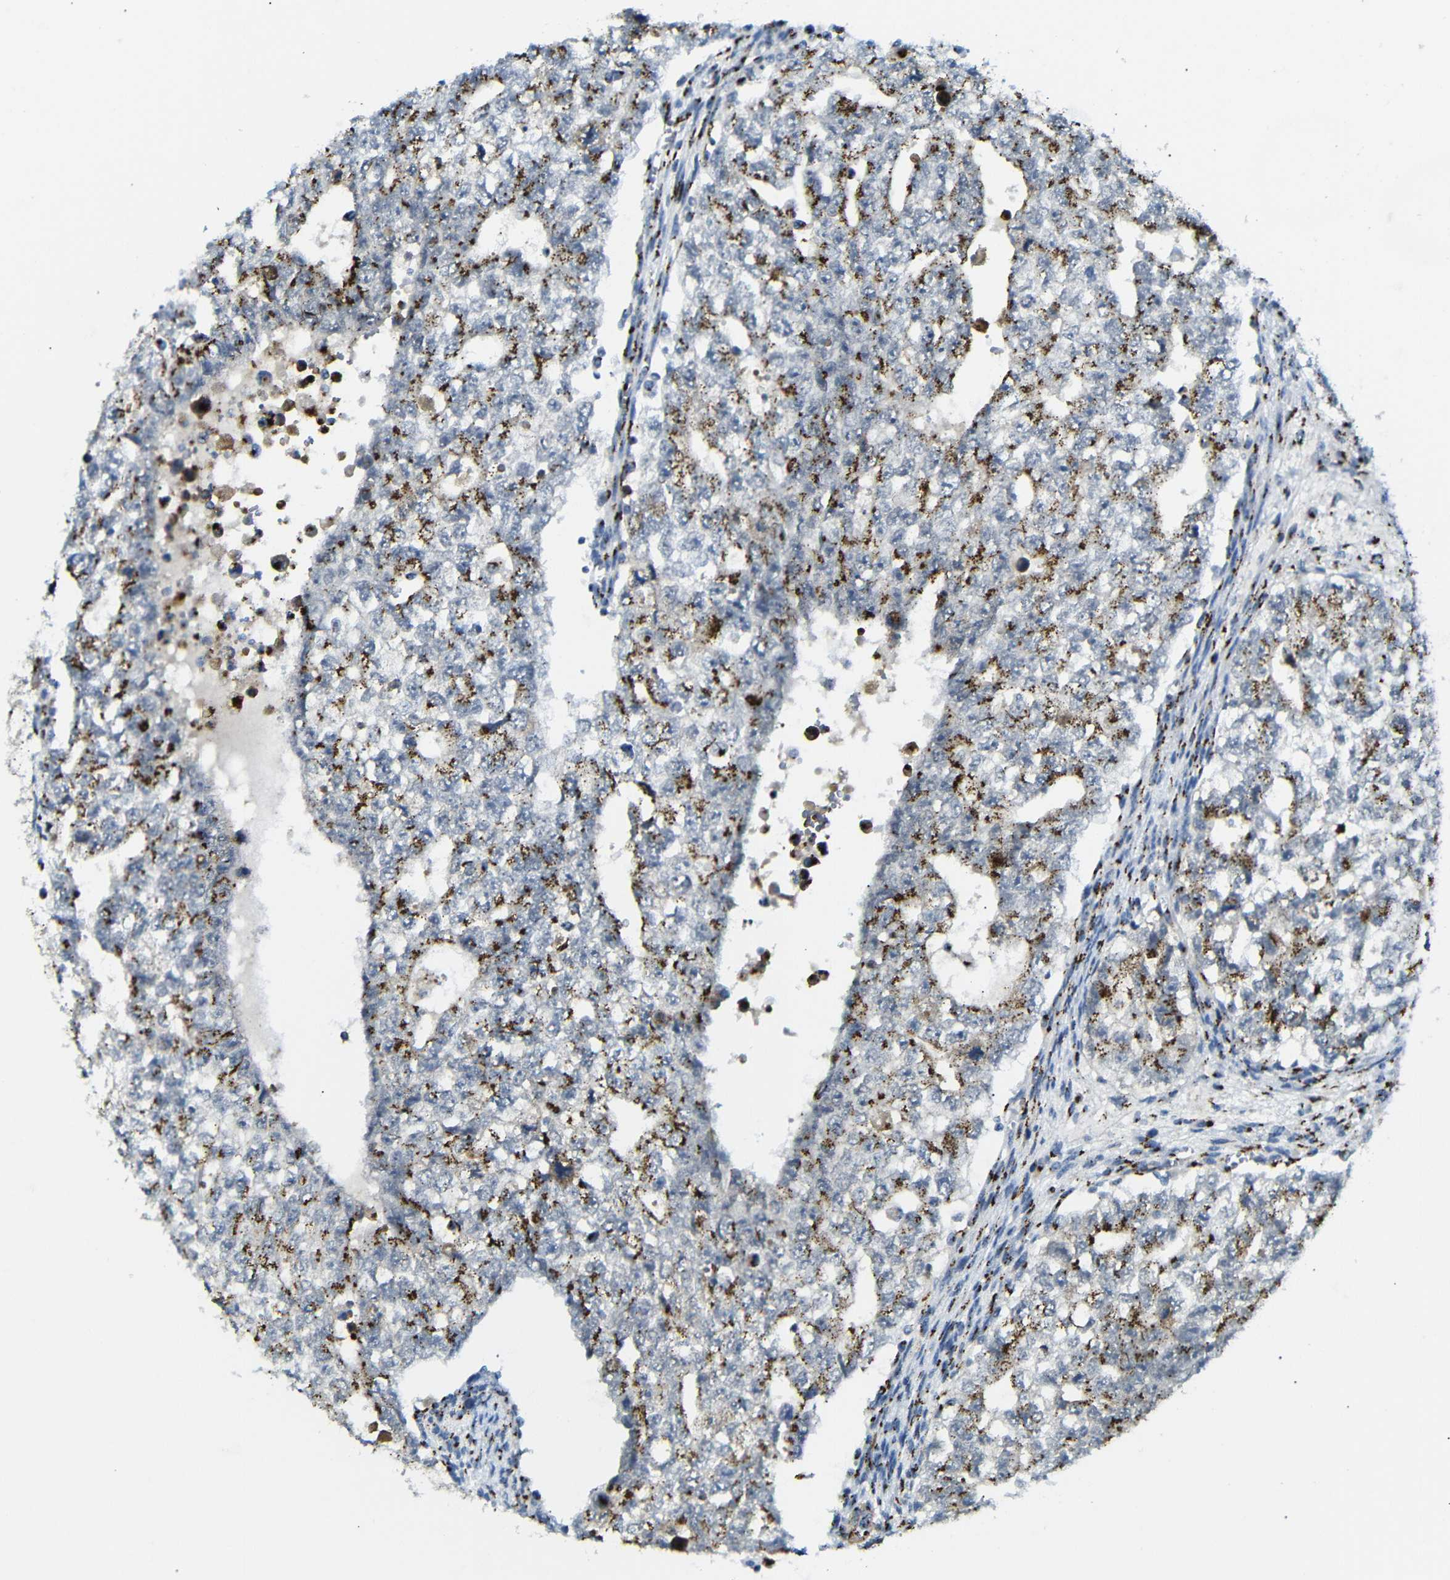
{"staining": {"intensity": "moderate", "quantity": ">75%", "location": "cytoplasmic/membranous"}, "tissue": "testis cancer", "cell_type": "Tumor cells", "image_type": "cancer", "snomed": [{"axis": "morphology", "description": "Seminoma, NOS"}, {"axis": "morphology", "description": "Carcinoma, Embryonal, NOS"}, {"axis": "topography", "description": "Testis"}], "caption": "A high-resolution micrograph shows immunohistochemistry staining of seminoma (testis), which displays moderate cytoplasmic/membranous staining in about >75% of tumor cells.", "gene": "TGOLN2", "patient": {"sex": "male", "age": 38}}